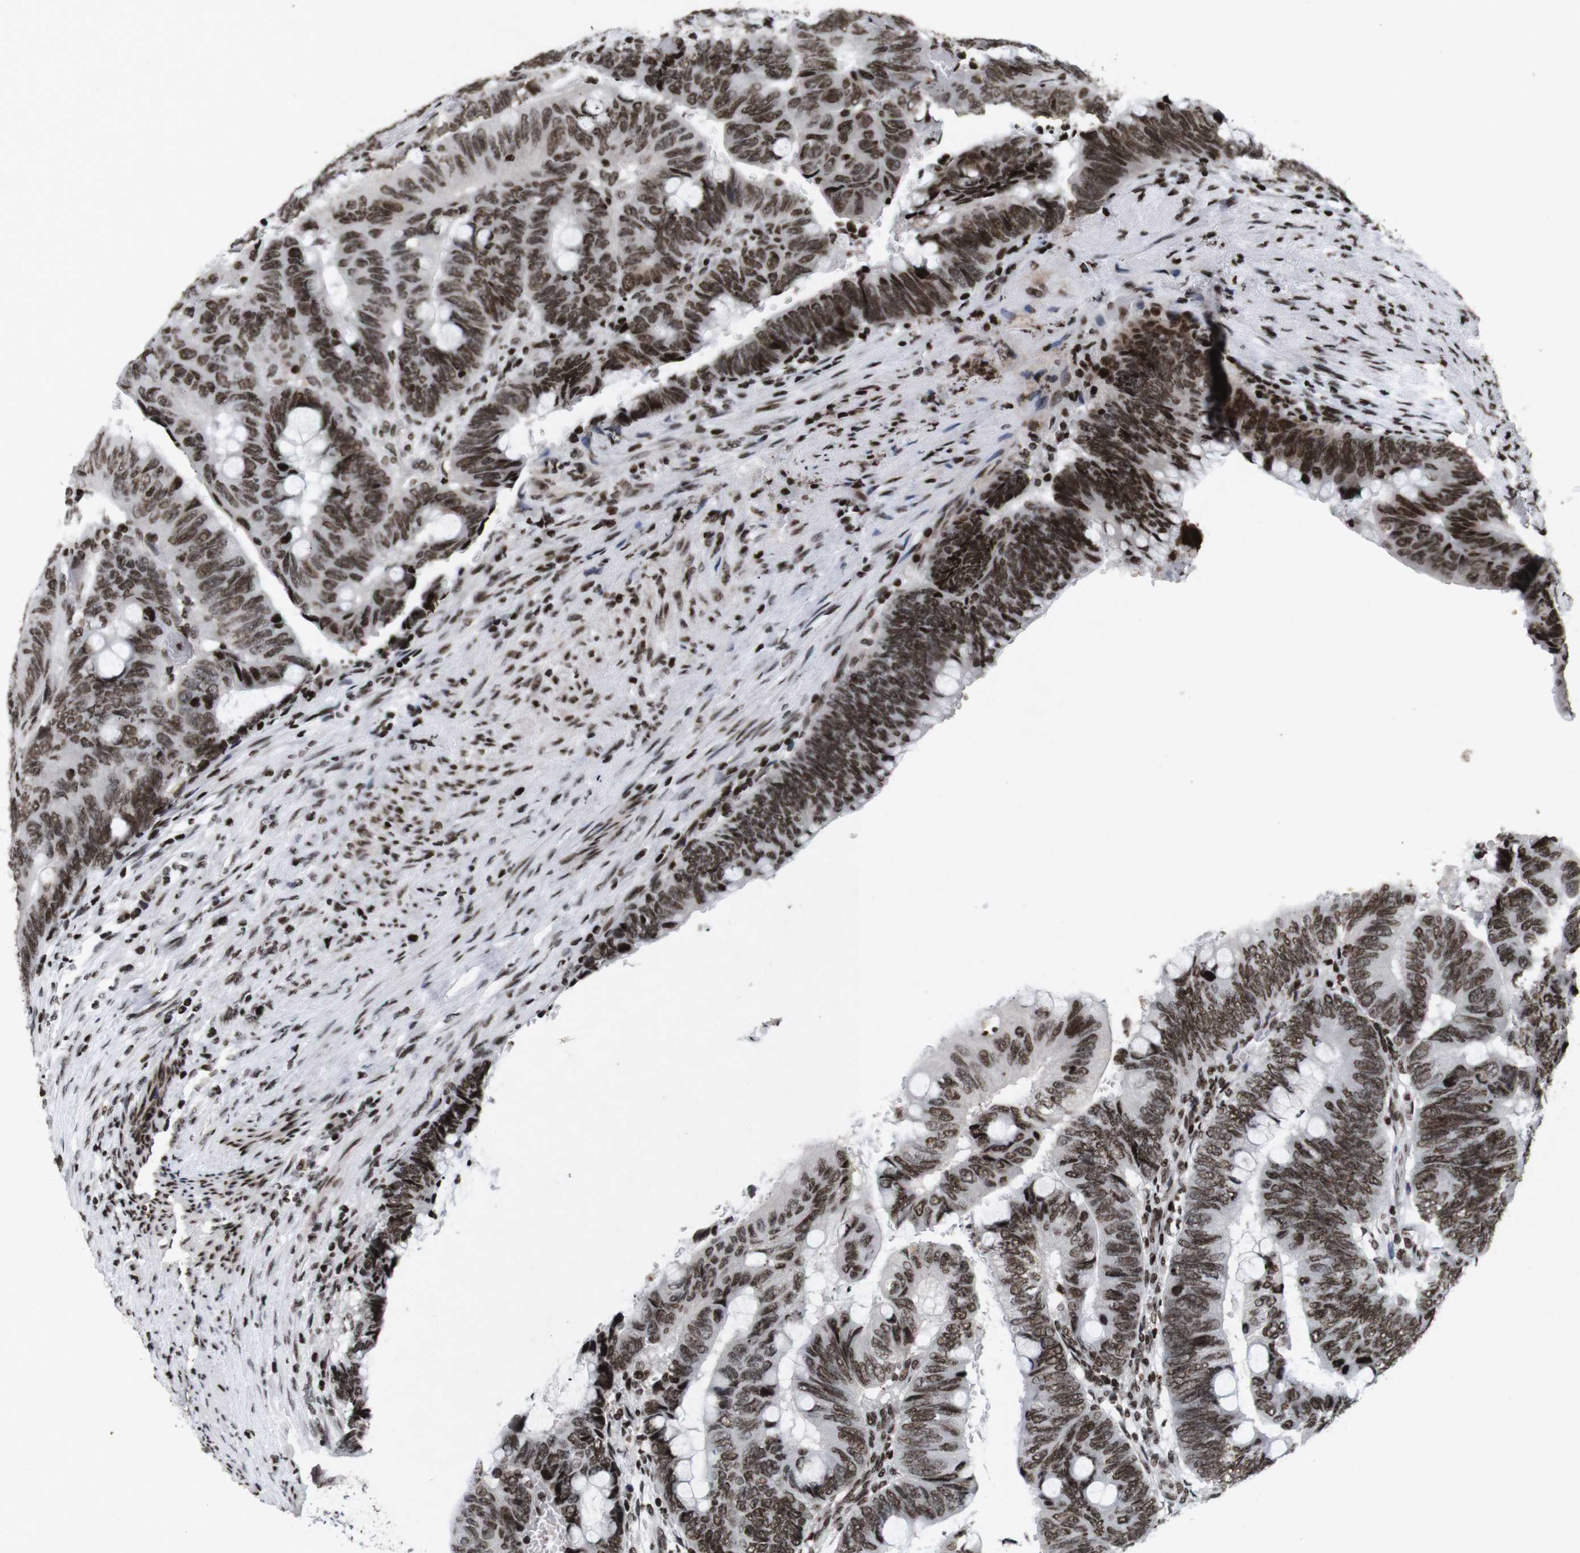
{"staining": {"intensity": "moderate", "quantity": ">75%", "location": "nuclear"}, "tissue": "colorectal cancer", "cell_type": "Tumor cells", "image_type": "cancer", "snomed": [{"axis": "morphology", "description": "Normal tissue, NOS"}, {"axis": "morphology", "description": "Adenocarcinoma, NOS"}, {"axis": "topography", "description": "Rectum"}, {"axis": "topography", "description": "Peripheral nerve tissue"}], "caption": "Tumor cells display moderate nuclear expression in approximately >75% of cells in colorectal adenocarcinoma.", "gene": "MAGEH1", "patient": {"sex": "male", "age": 92}}